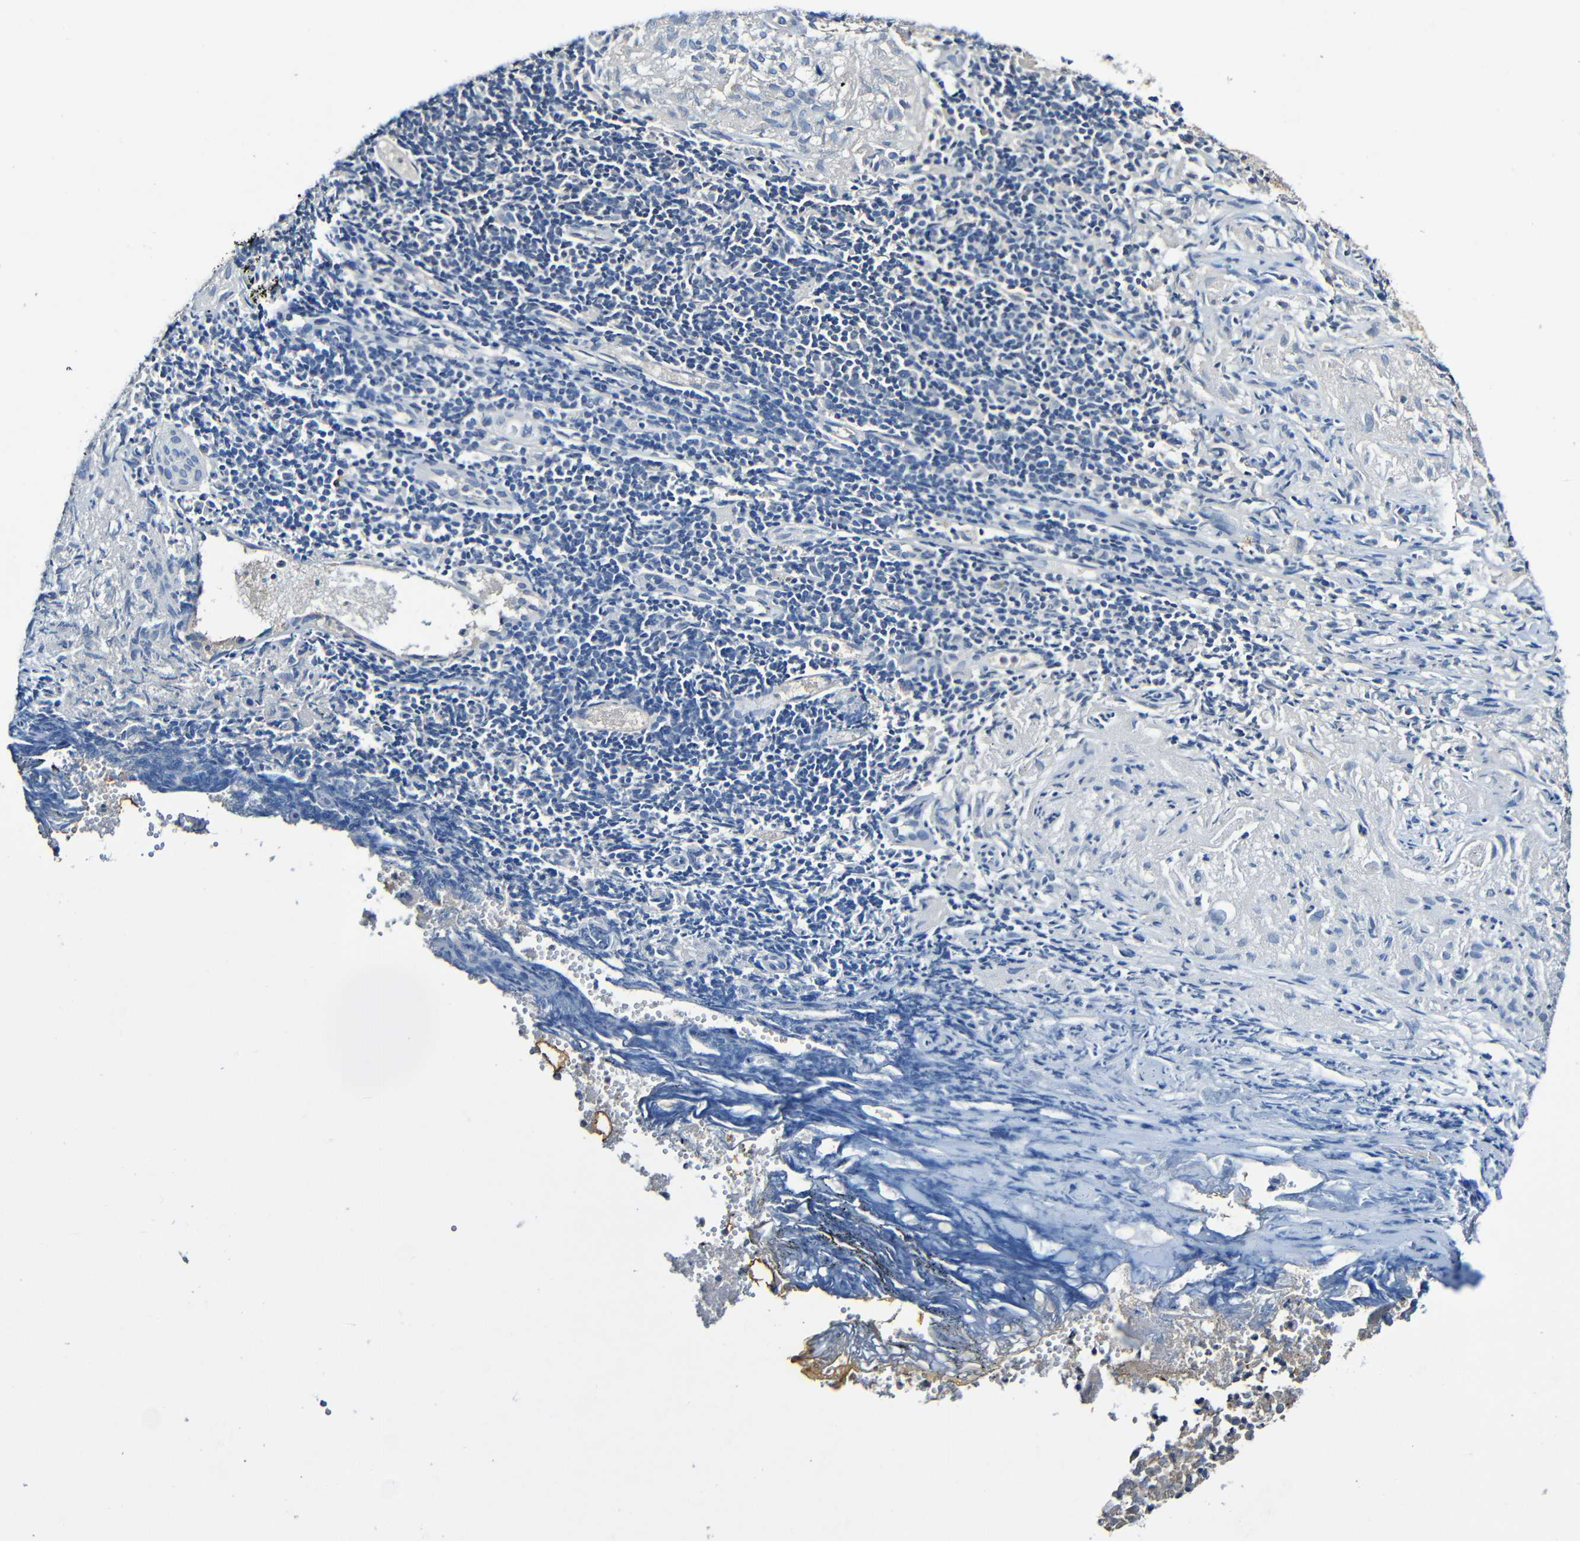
{"staining": {"intensity": "negative", "quantity": "none", "location": "none"}, "tissue": "lung cancer", "cell_type": "Tumor cells", "image_type": "cancer", "snomed": [{"axis": "morphology", "description": "Inflammation, NOS"}, {"axis": "morphology", "description": "Squamous cell carcinoma, NOS"}, {"axis": "topography", "description": "Lymph node"}, {"axis": "topography", "description": "Soft tissue"}, {"axis": "topography", "description": "Lung"}], "caption": "Immunohistochemical staining of lung cancer (squamous cell carcinoma) reveals no significant expression in tumor cells.", "gene": "LRRC70", "patient": {"sex": "male", "age": 66}}